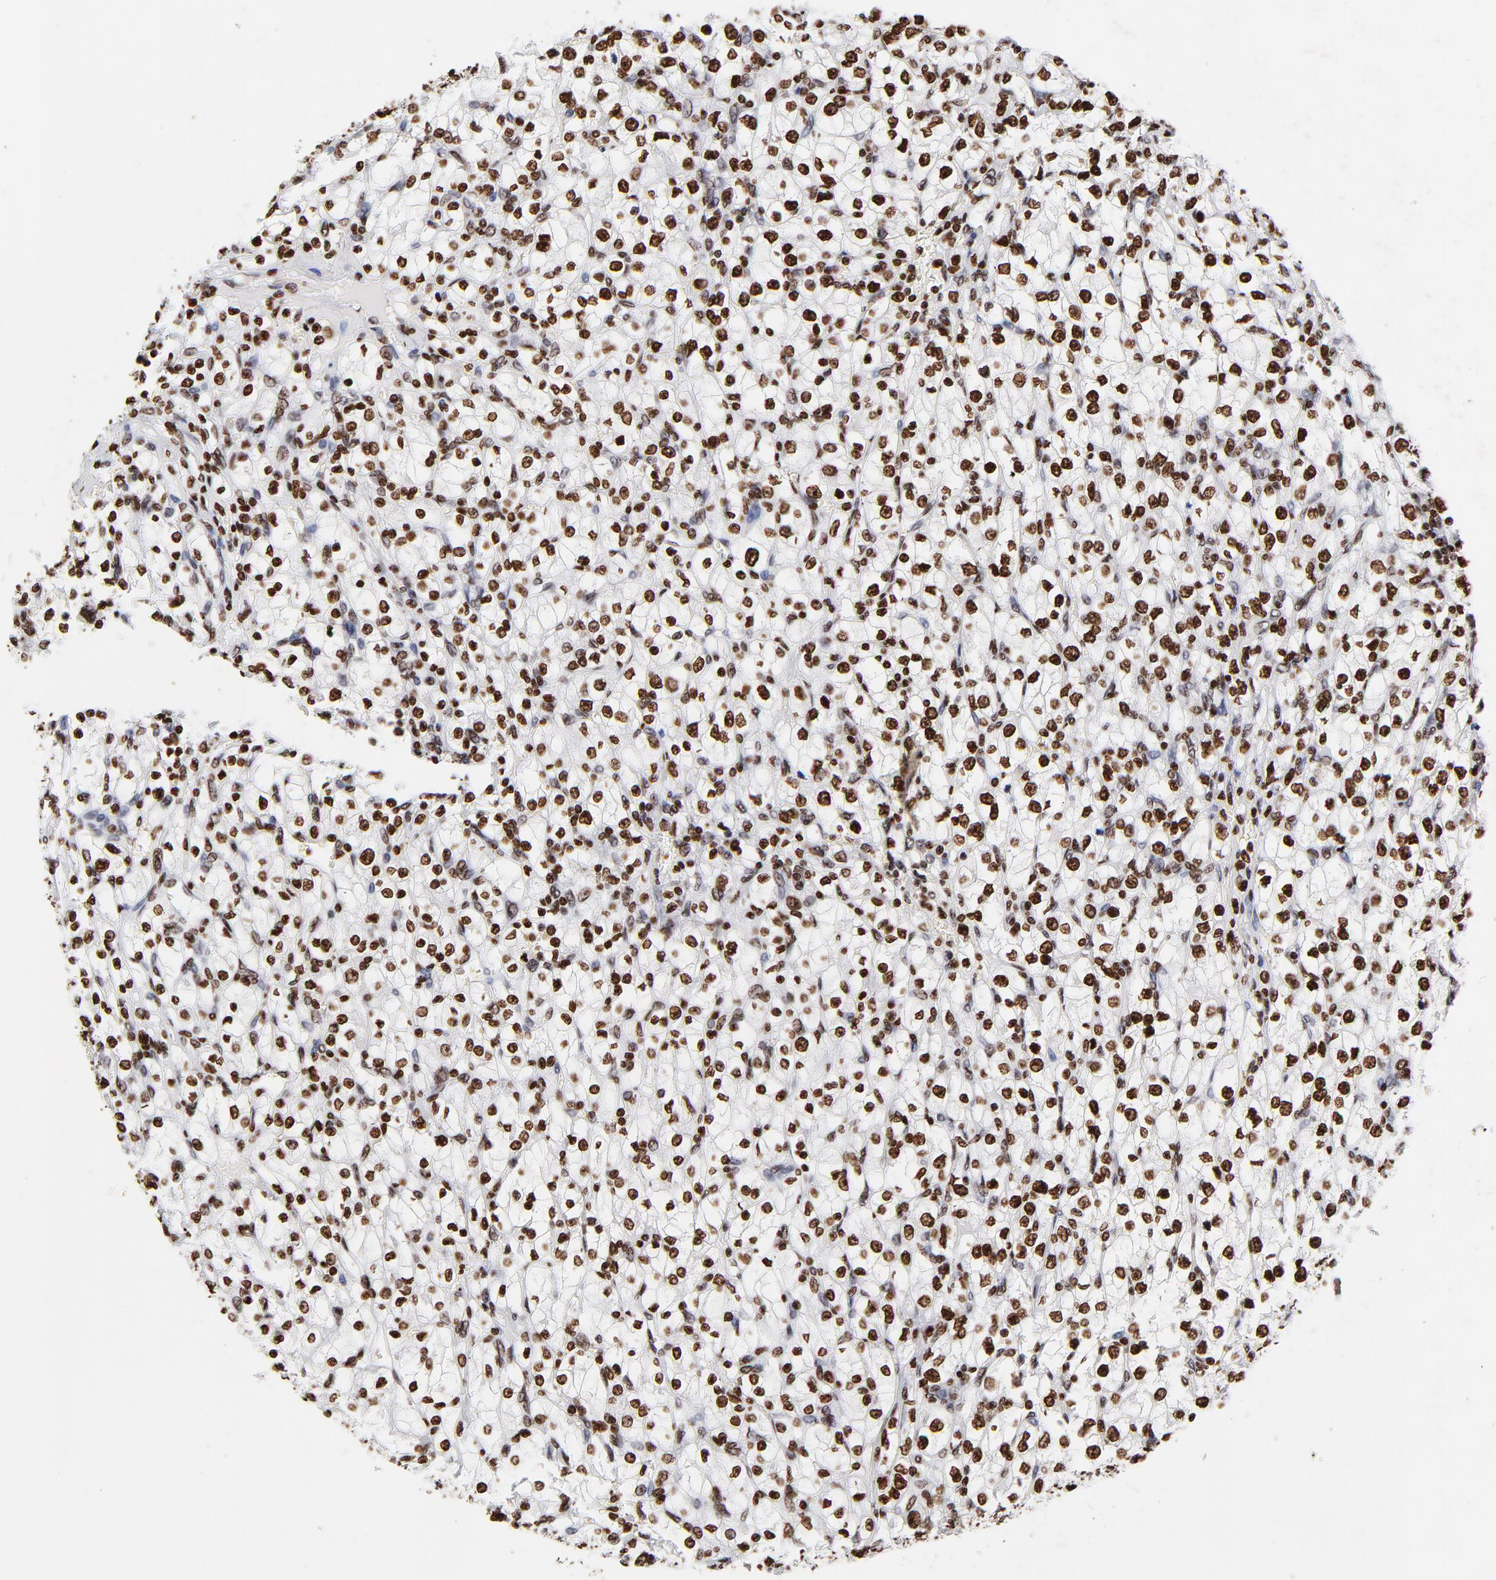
{"staining": {"intensity": "strong", "quantity": ">75%", "location": "nuclear"}, "tissue": "renal cancer", "cell_type": "Tumor cells", "image_type": "cancer", "snomed": [{"axis": "morphology", "description": "Adenocarcinoma, NOS"}, {"axis": "topography", "description": "Kidney"}], "caption": "Protein staining exhibits strong nuclear expression in about >75% of tumor cells in renal adenocarcinoma.", "gene": "FBH1", "patient": {"sex": "female", "age": 62}}